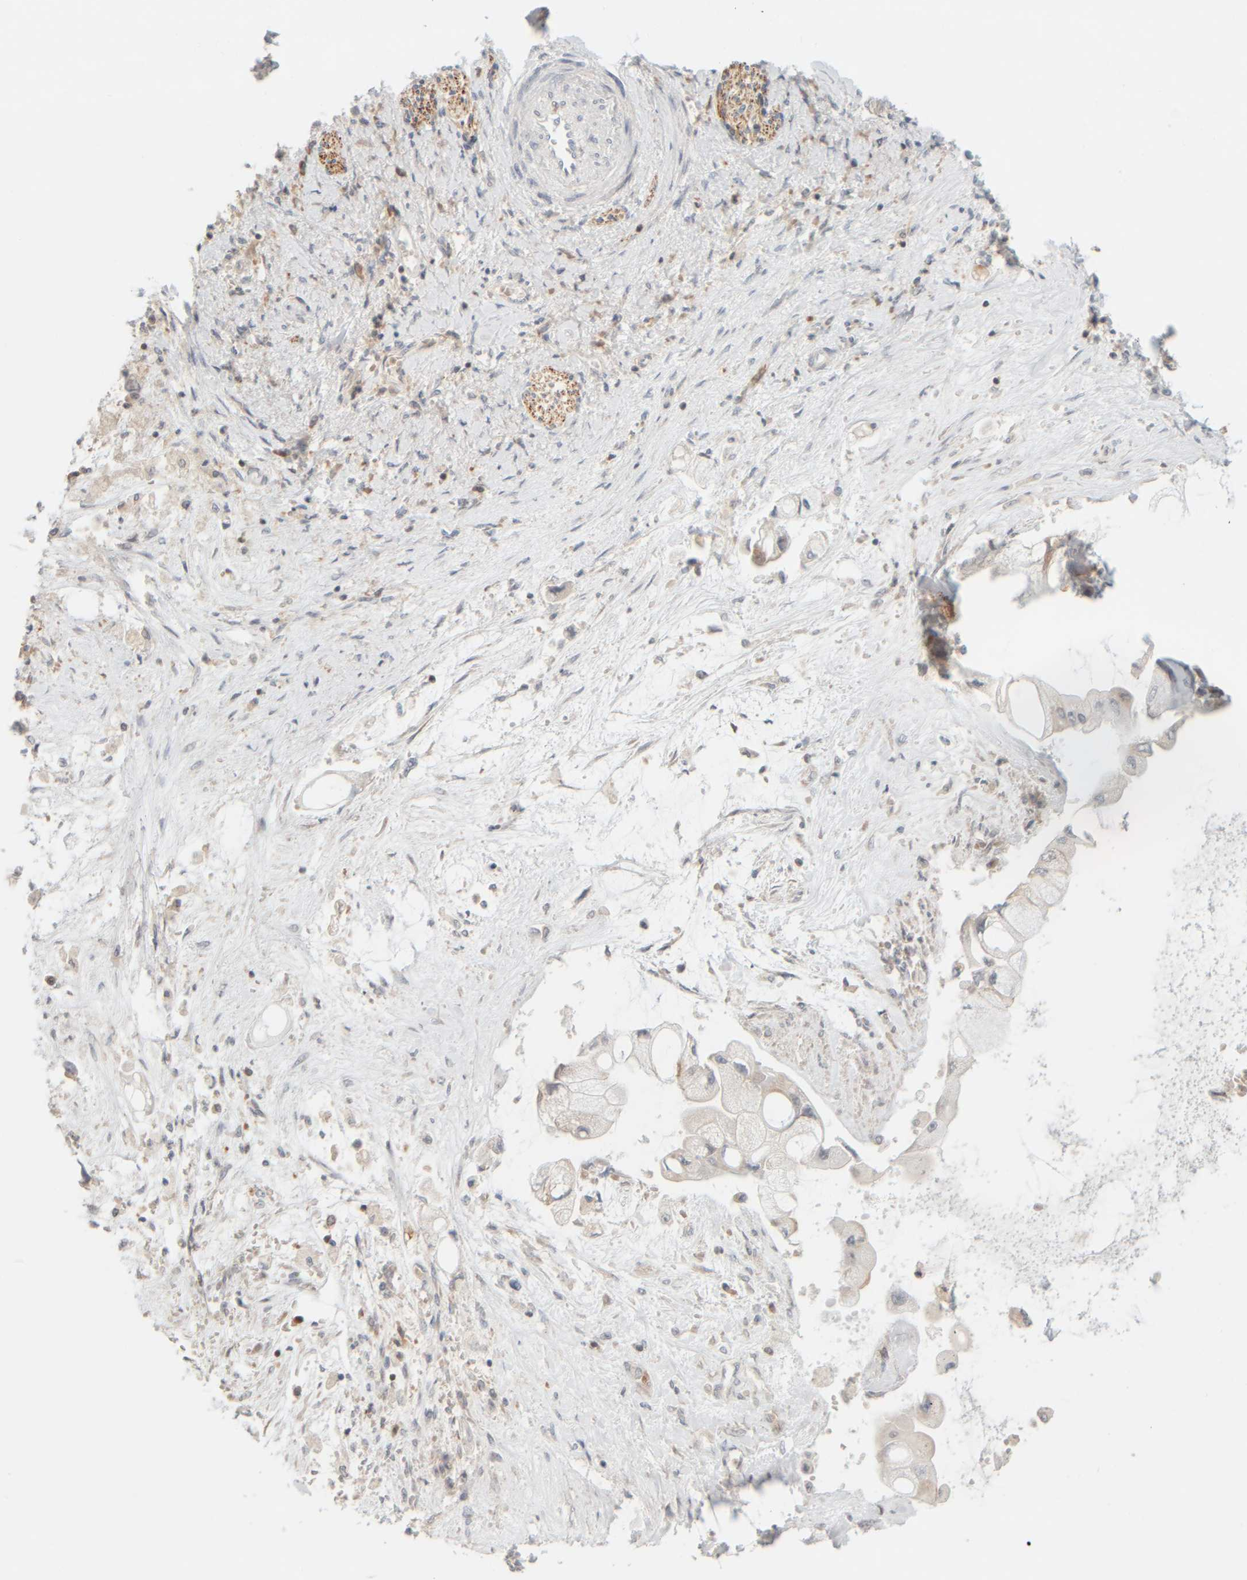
{"staining": {"intensity": "weak", "quantity": "<25%", "location": "cytoplasmic/membranous"}, "tissue": "liver cancer", "cell_type": "Tumor cells", "image_type": "cancer", "snomed": [{"axis": "morphology", "description": "Cholangiocarcinoma"}, {"axis": "topography", "description": "Liver"}], "caption": "Protein analysis of liver cancer shows no significant staining in tumor cells. (DAB (3,3'-diaminobenzidine) immunohistochemistry (IHC) with hematoxylin counter stain).", "gene": "PTGES3L-AARSD1", "patient": {"sex": "male", "age": 50}}